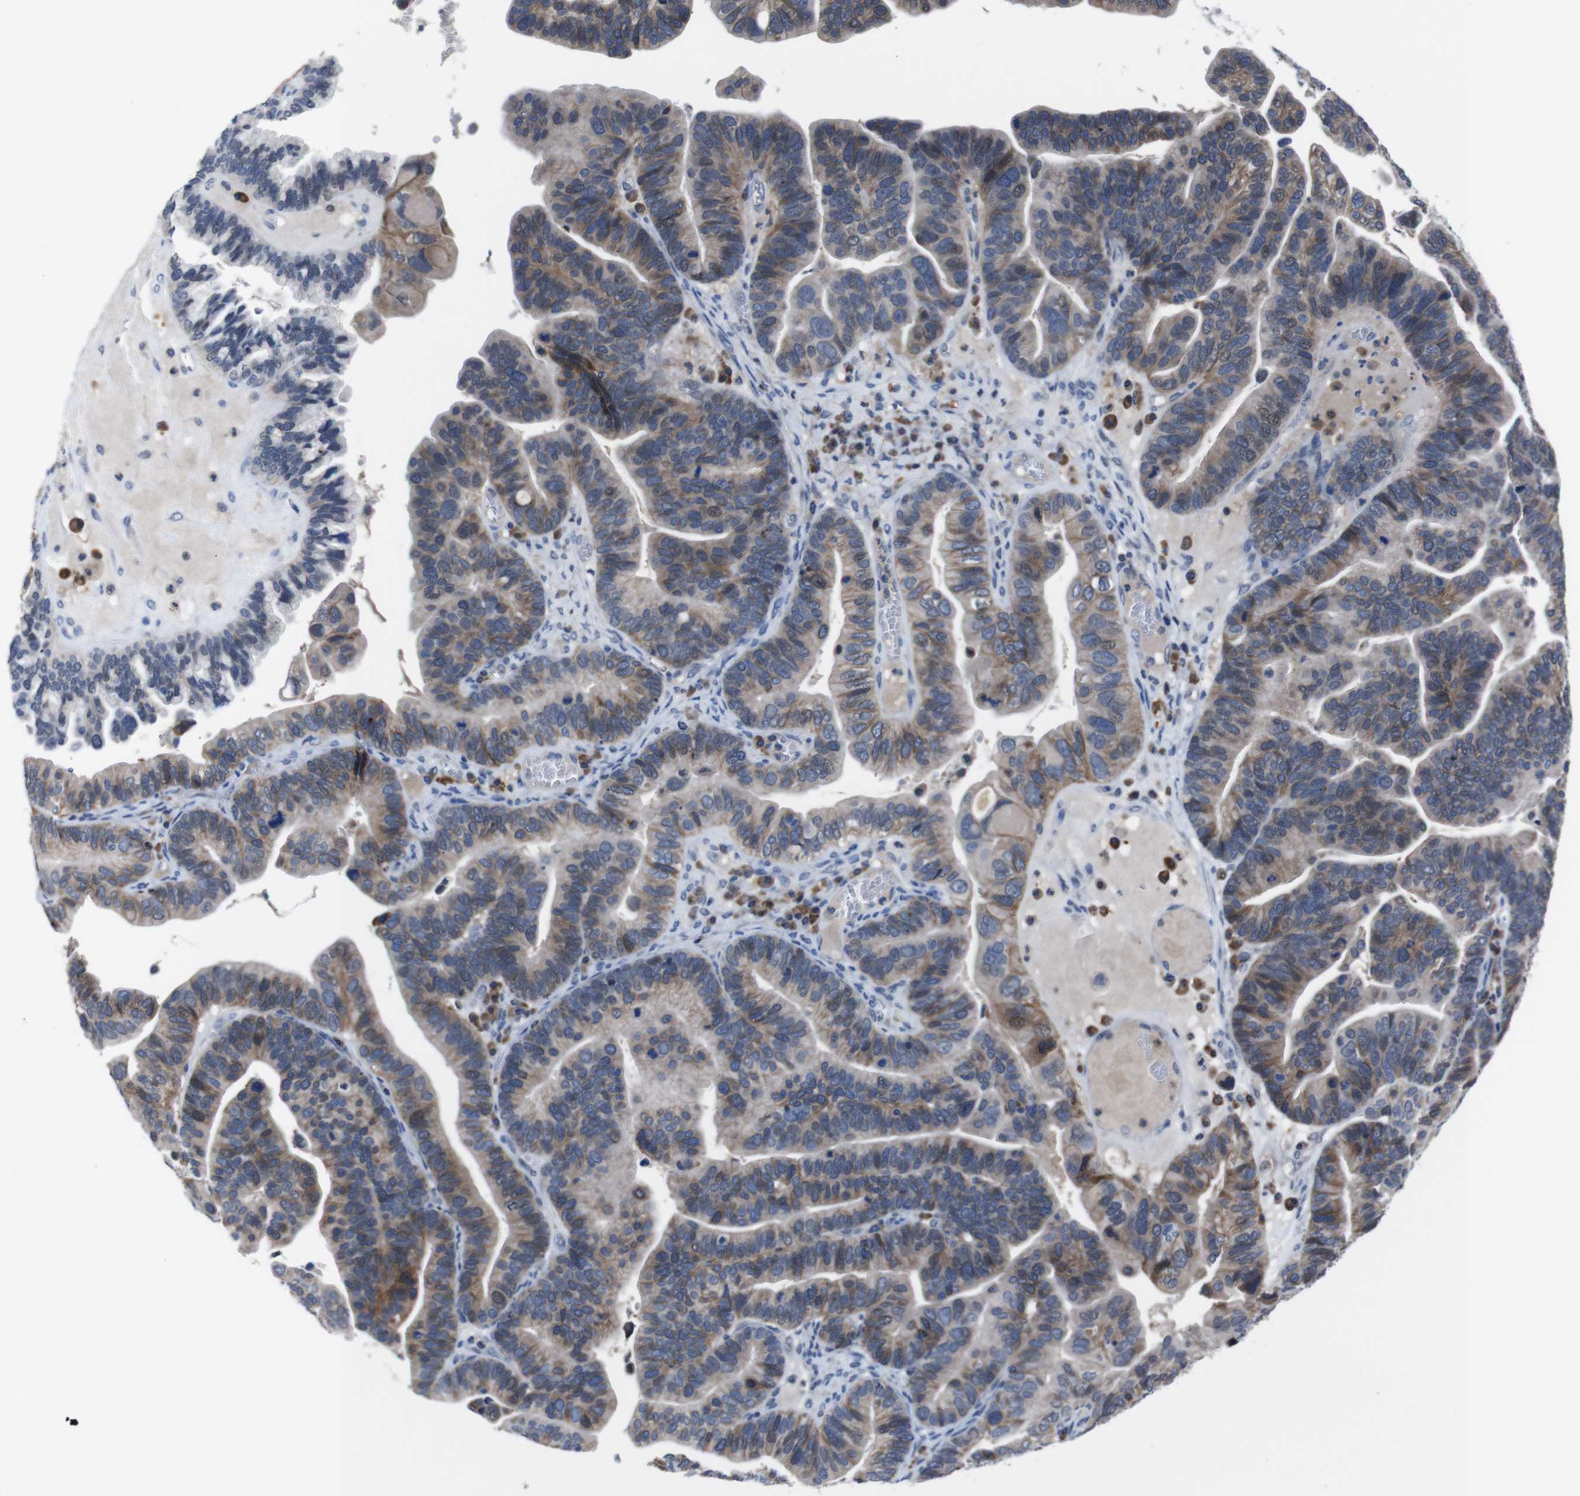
{"staining": {"intensity": "moderate", "quantity": ">75%", "location": "cytoplasmic/membranous"}, "tissue": "ovarian cancer", "cell_type": "Tumor cells", "image_type": "cancer", "snomed": [{"axis": "morphology", "description": "Cystadenocarcinoma, serous, NOS"}, {"axis": "topography", "description": "Ovary"}], "caption": "Serous cystadenocarcinoma (ovarian) stained with DAB (3,3'-diaminobenzidine) IHC shows medium levels of moderate cytoplasmic/membranous positivity in about >75% of tumor cells.", "gene": "SEMA4B", "patient": {"sex": "female", "age": 56}}